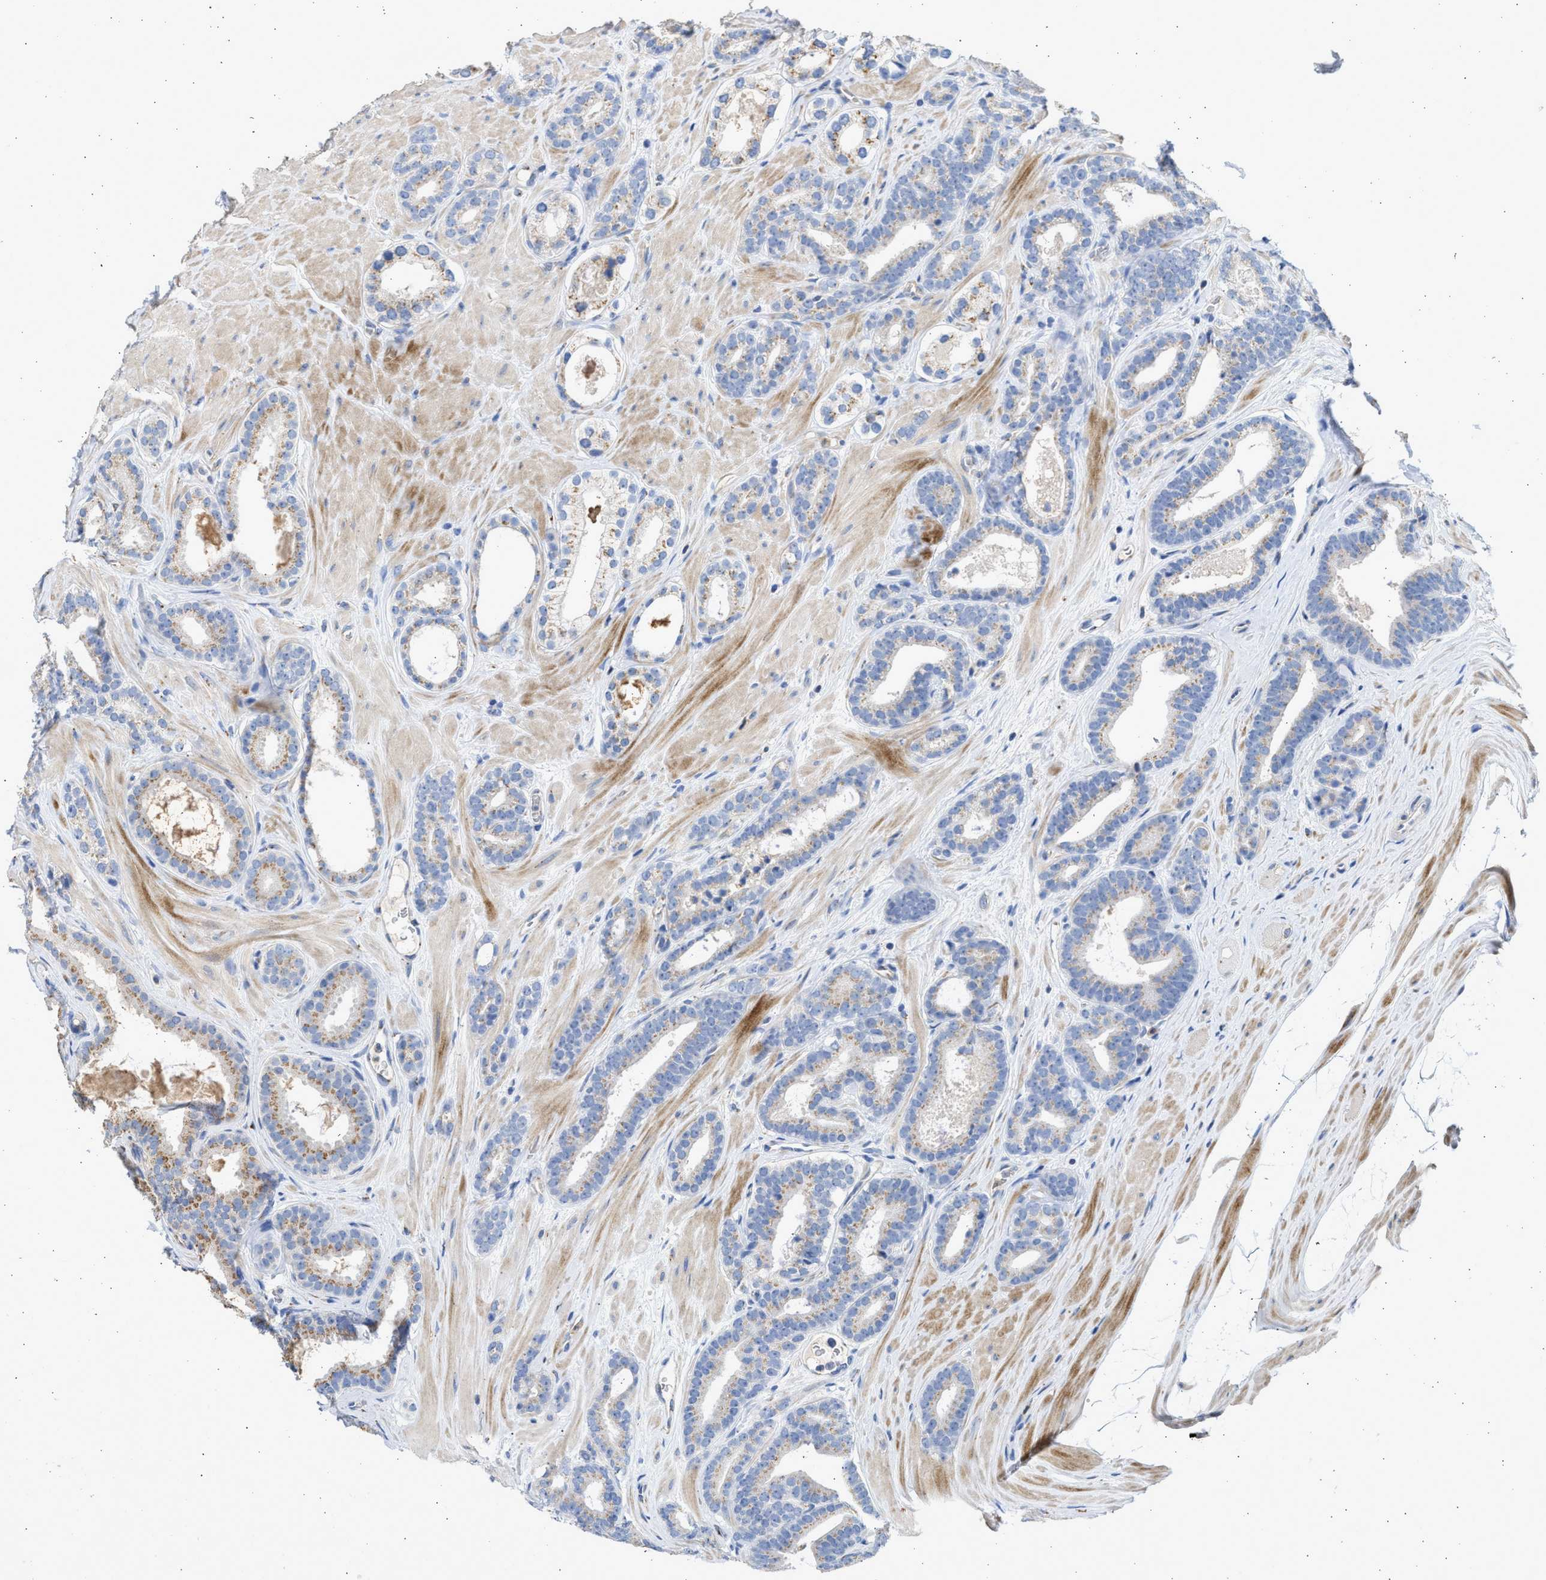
{"staining": {"intensity": "moderate", "quantity": "25%-75%", "location": "cytoplasmic/membranous"}, "tissue": "prostate cancer", "cell_type": "Tumor cells", "image_type": "cancer", "snomed": [{"axis": "morphology", "description": "Adenocarcinoma, High grade"}, {"axis": "topography", "description": "Prostate"}], "caption": "Immunohistochemistry (IHC) photomicrograph of prostate cancer (adenocarcinoma (high-grade)) stained for a protein (brown), which displays medium levels of moderate cytoplasmic/membranous expression in about 25%-75% of tumor cells.", "gene": "IPO8", "patient": {"sex": "male", "age": 60}}